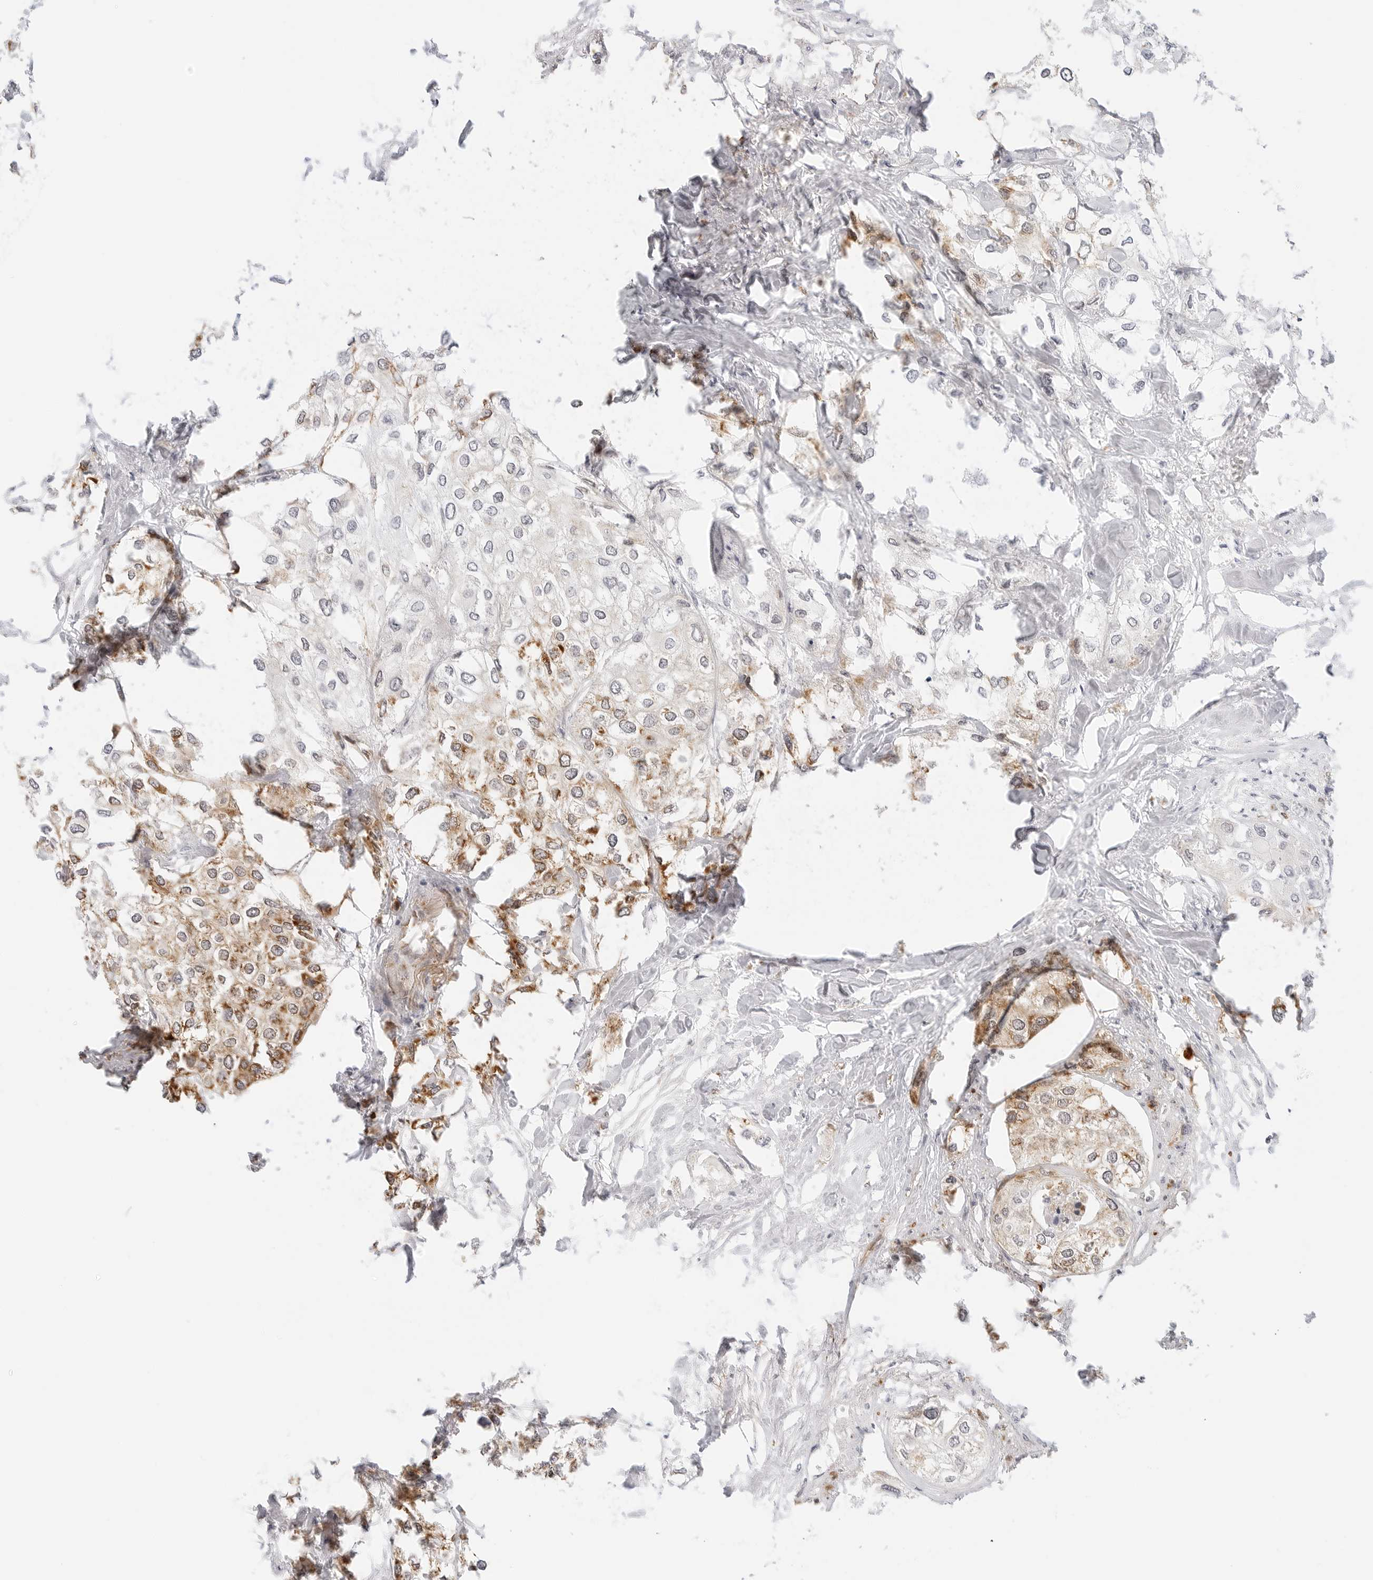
{"staining": {"intensity": "moderate", "quantity": "<25%", "location": "cytoplasmic/membranous"}, "tissue": "urothelial cancer", "cell_type": "Tumor cells", "image_type": "cancer", "snomed": [{"axis": "morphology", "description": "Urothelial carcinoma, High grade"}, {"axis": "topography", "description": "Urinary bladder"}], "caption": "Protein staining by IHC displays moderate cytoplasmic/membranous positivity in approximately <25% of tumor cells in urothelial cancer.", "gene": "GORAB", "patient": {"sex": "male", "age": 64}}